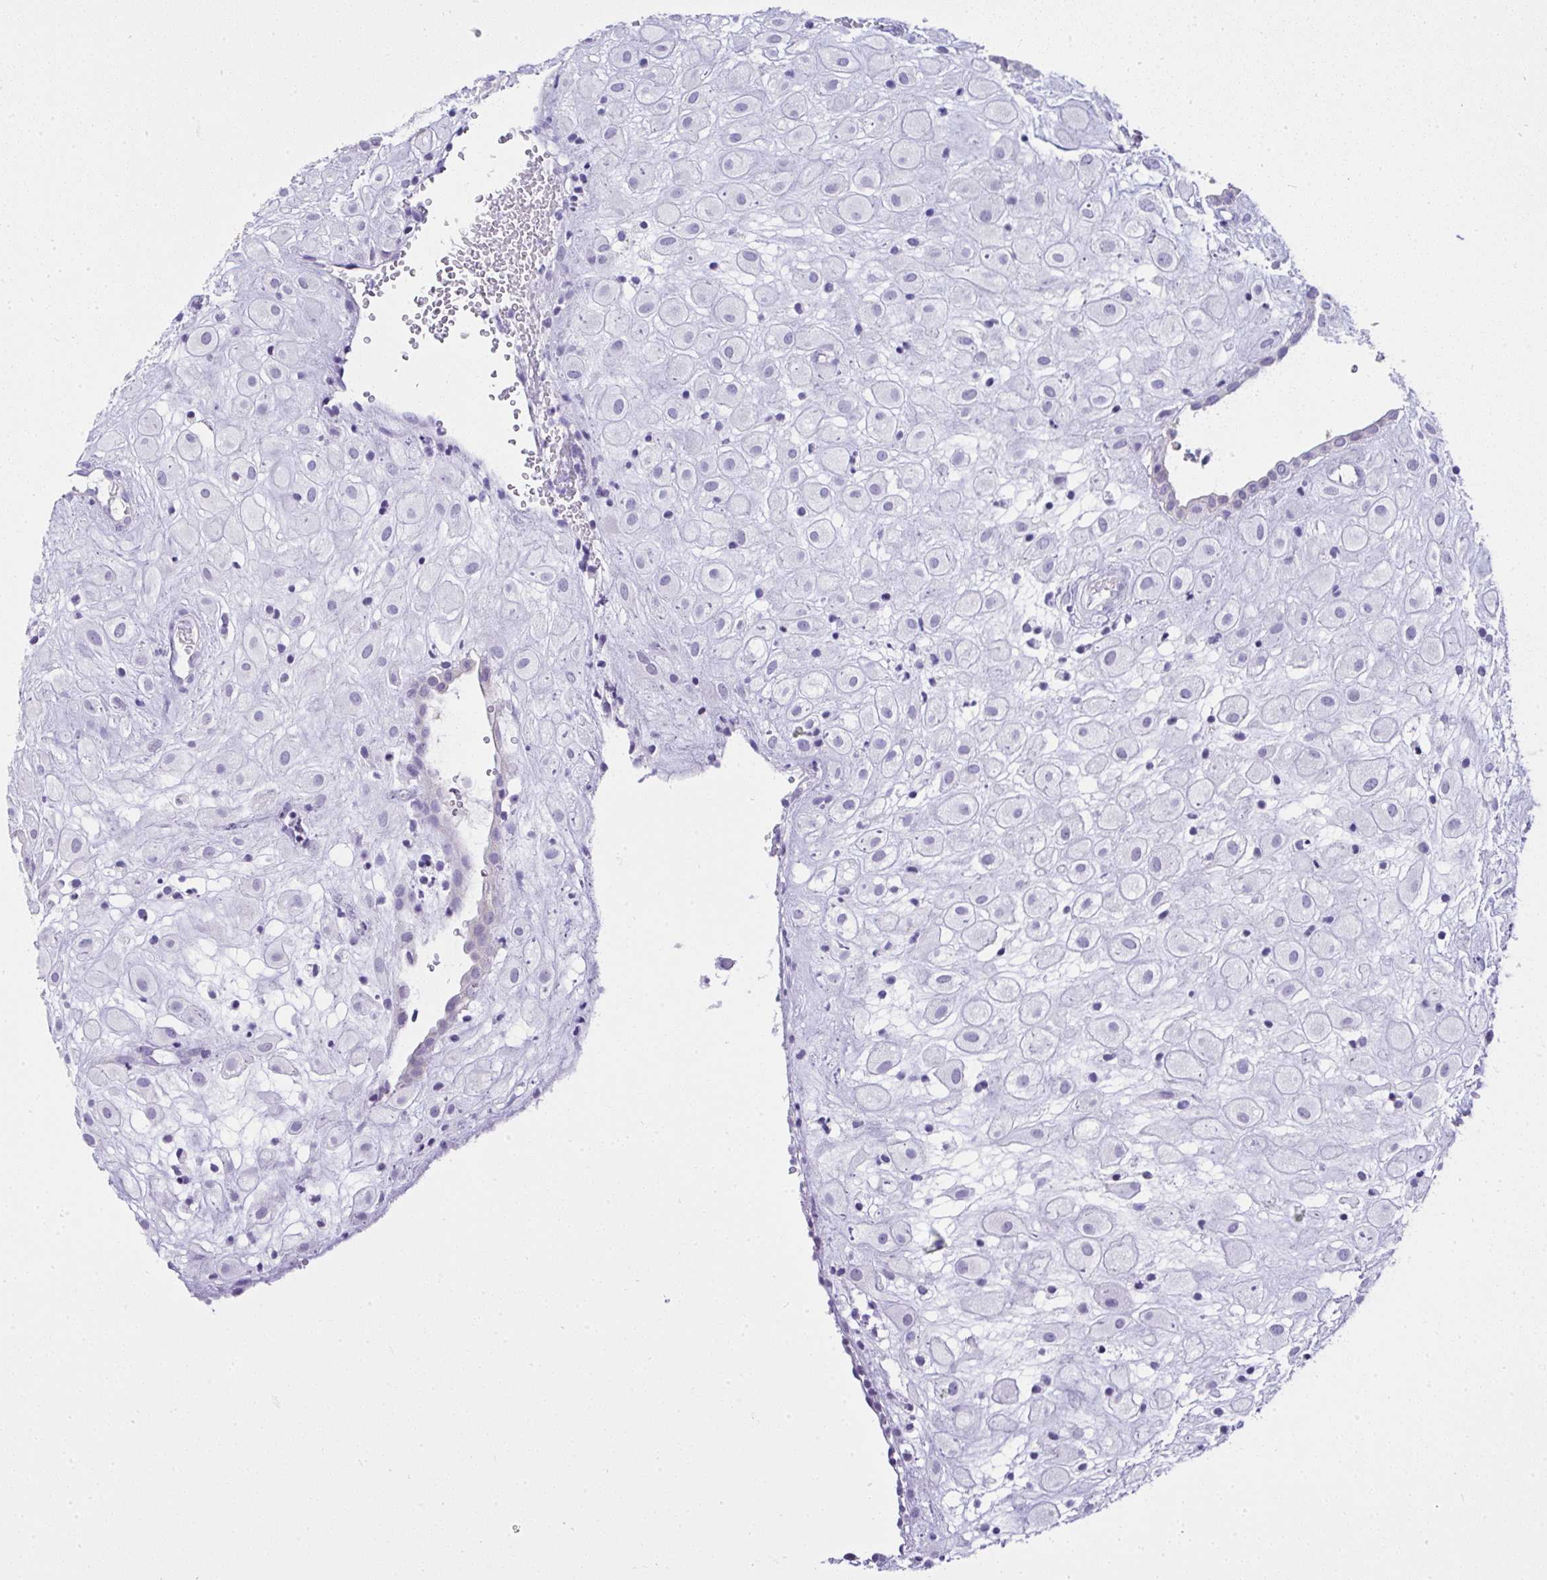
{"staining": {"intensity": "negative", "quantity": "none", "location": "none"}, "tissue": "placenta", "cell_type": "Decidual cells", "image_type": "normal", "snomed": [{"axis": "morphology", "description": "Normal tissue, NOS"}, {"axis": "topography", "description": "Placenta"}], "caption": "IHC photomicrograph of unremarkable placenta stained for a protein (brown), which demonstrates no positivity in decidual cells. (IHC, brightfield microscopy, high magnification).", "gene": "RNF183", "patient": {"sex": "female", "age": 24}}